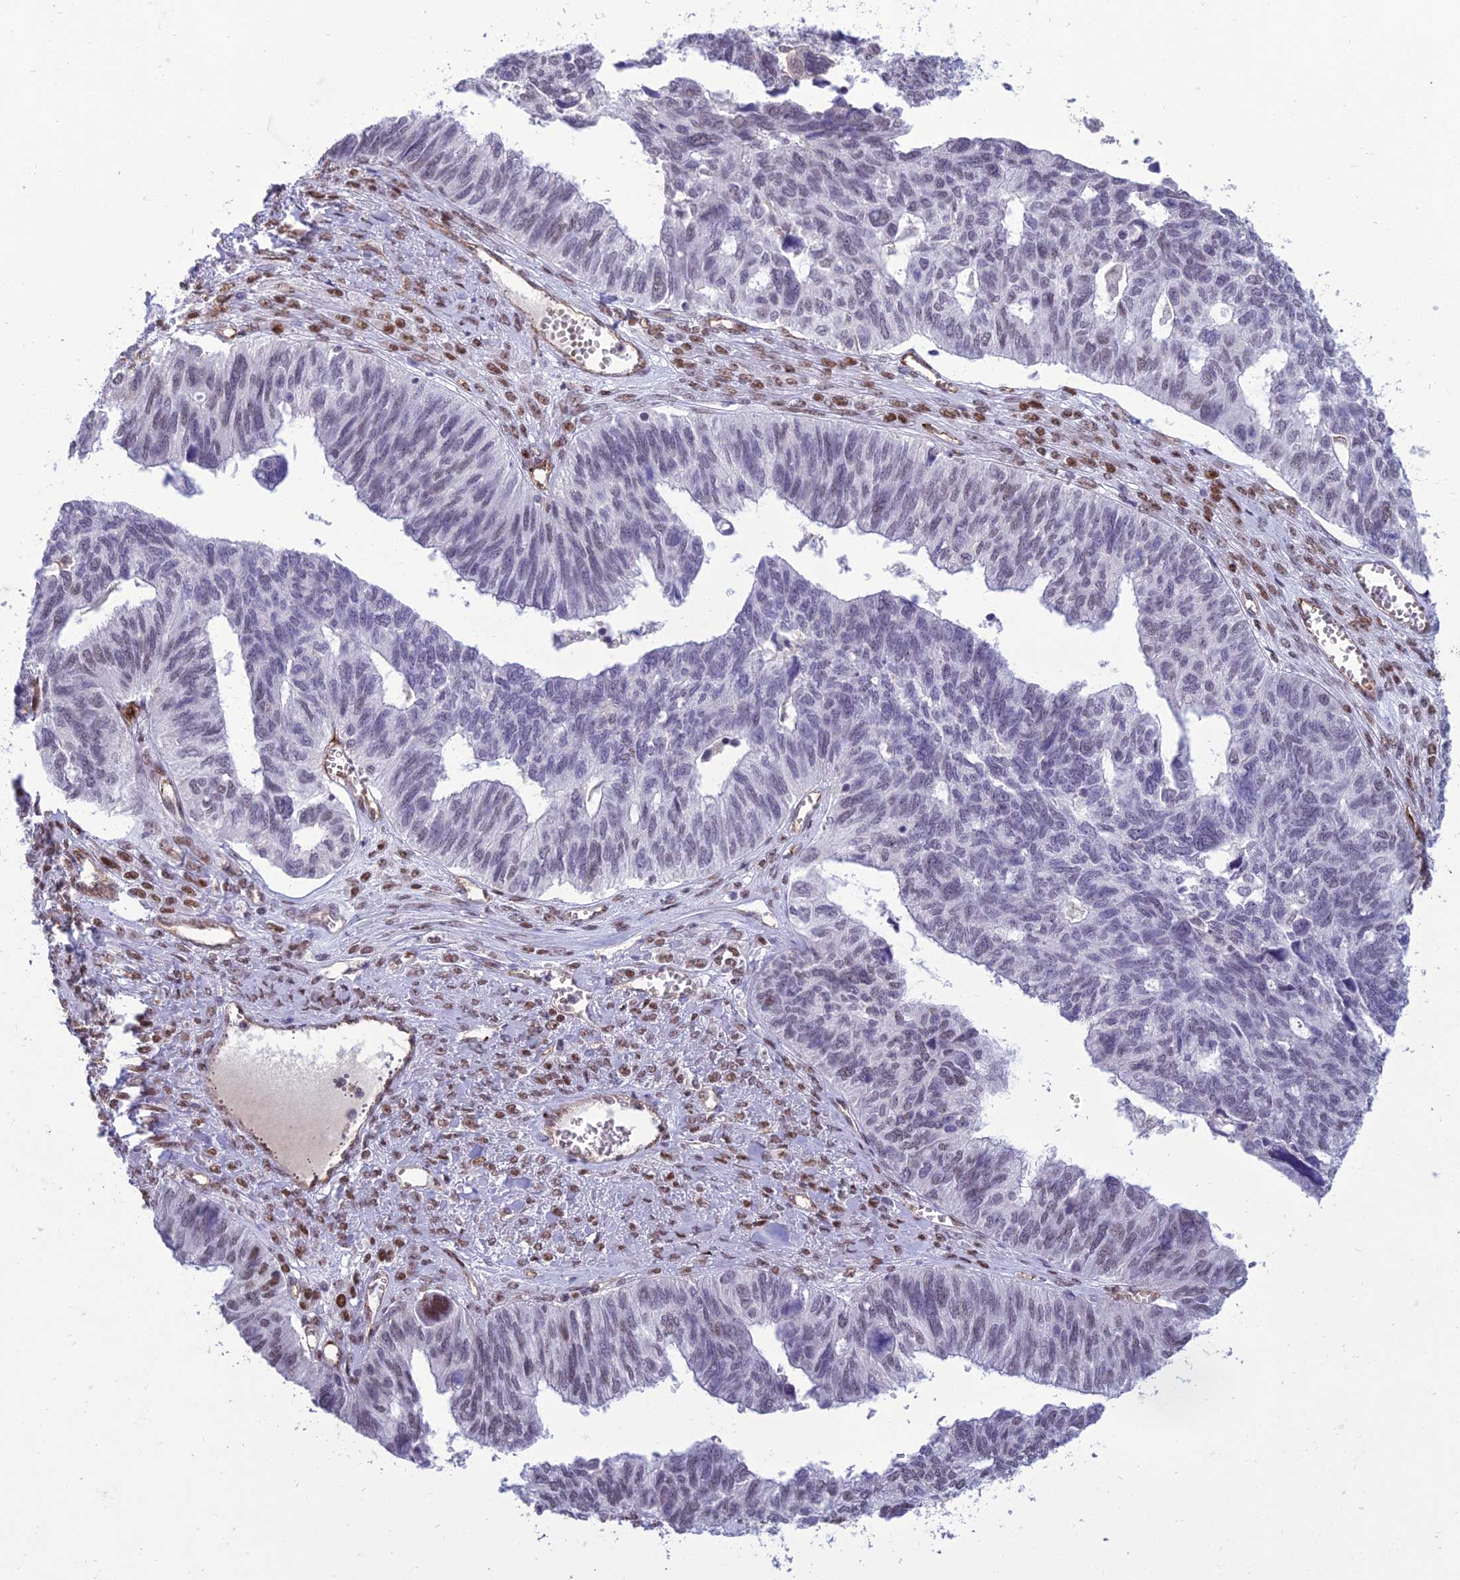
{"staining": {"intensity": "weak", "quantity": "<25%", "location": "nuclear"}, "tissue": "ovarian cancer", "cell_type": "Tumor cells", "image_type": "cancer", "snomed": [{"axis": "morphology", "description": "Cystadenocarcinoma, serous, NOS"}, {"axis": "topography", "description": "Ovary"}], "caption": "Tumor cells are negative for brown protein staining in ovarian serous cystadenocarcinoma. (Brightfield microscopy of DAB IHC at high magnification).", "gene": "RANBP3", "patient": {"sex": "female", "age": 79}}